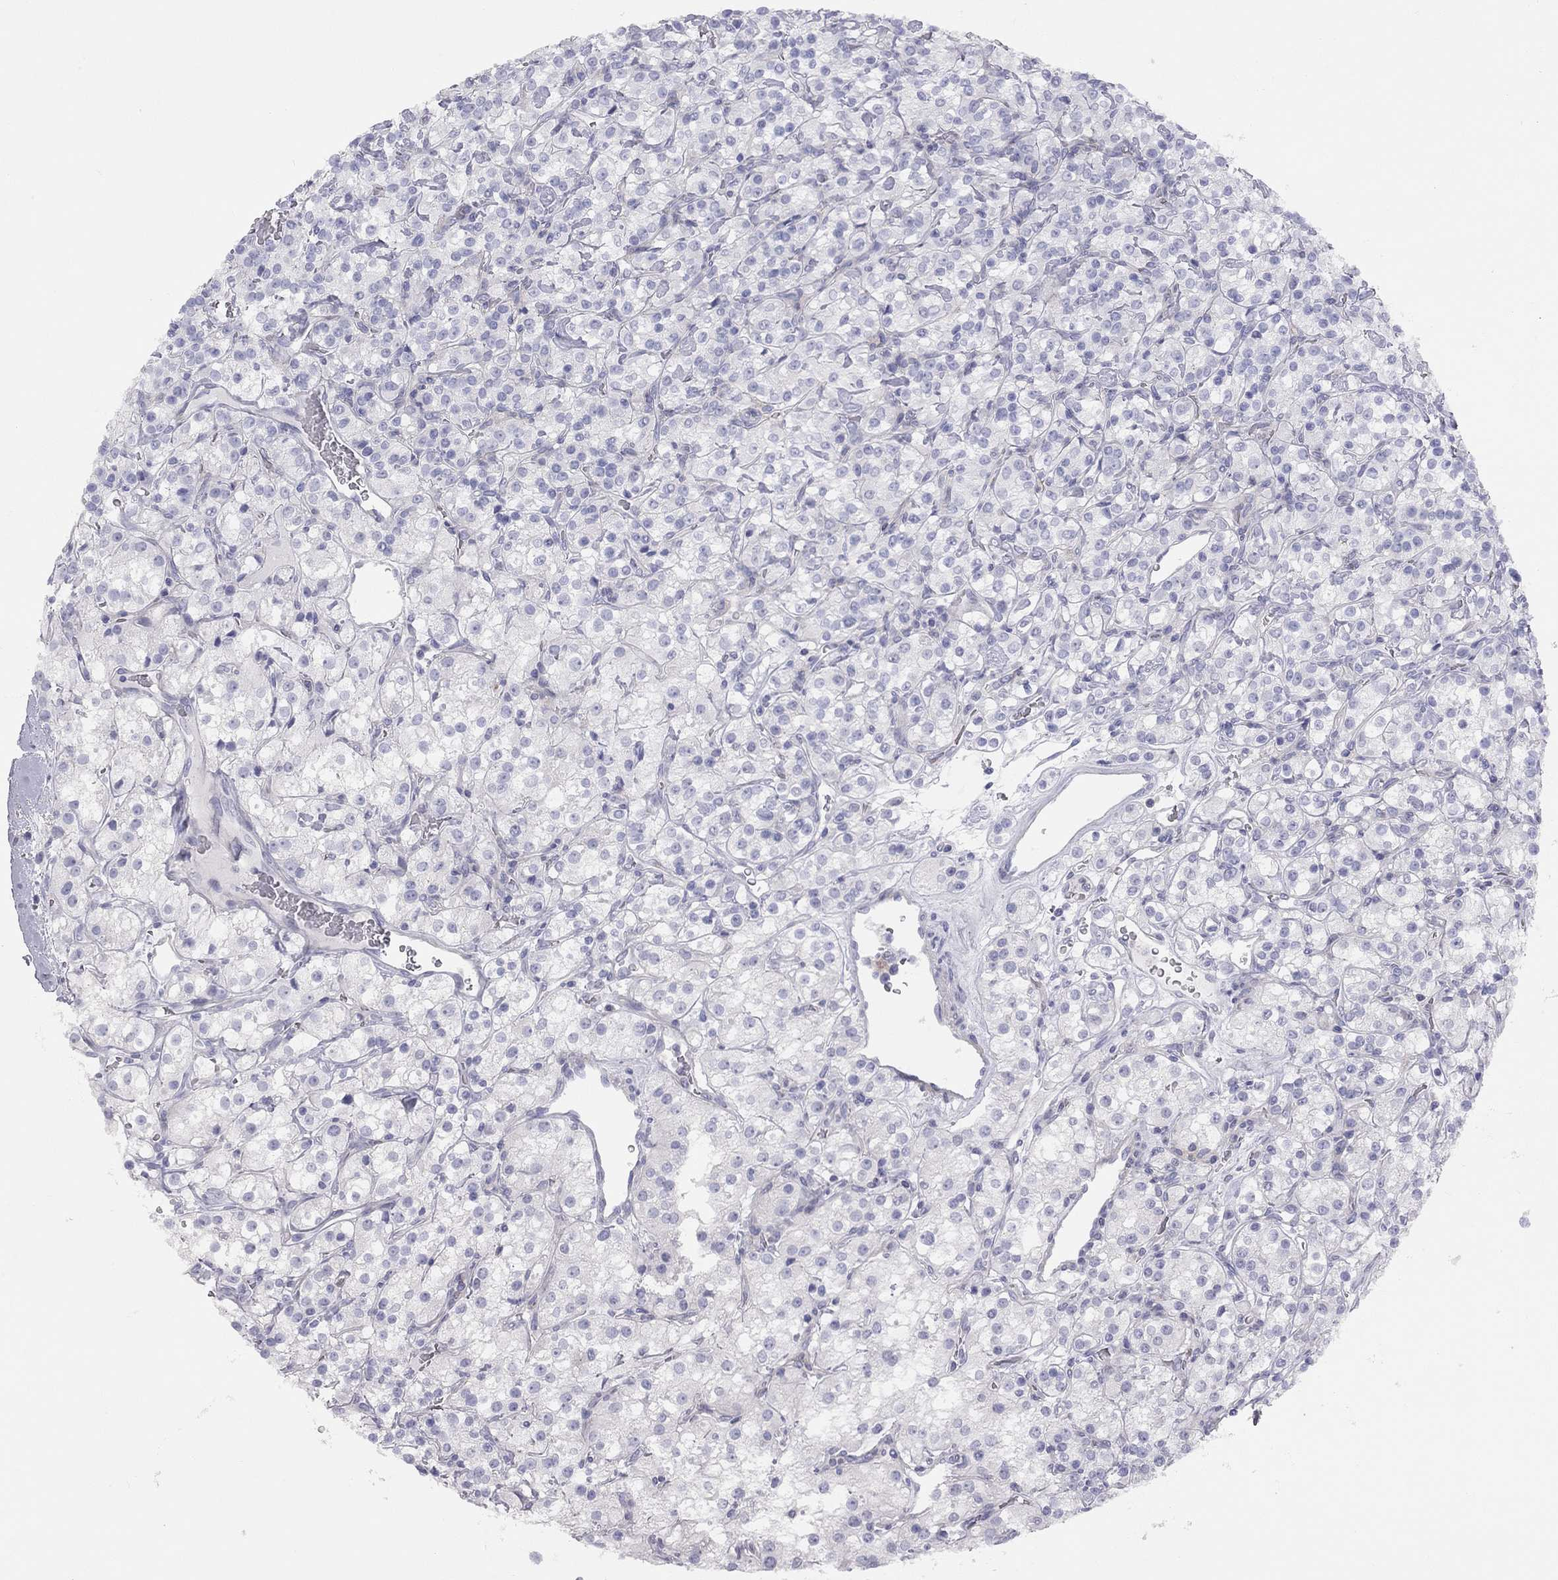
{"staining": {"intensity": "negative", "quantity": "none", "location": "none"}, "tissue": "renal cancer", "cell_type": "Tumor cells", "image_type": "cancer", "snomed": [{"axis": "morphology", "description": "Adenocarcinoma, NOS"}, {"axis": "topography", "description": "Kidney"}], "caption": "IHC image of neoplastic tissue: human renal cancer stained with DAB shows no significant protein expression in tumor cells.", "gene": "ADCYAP1", "patient": {"sex": "male", "age": 77}}